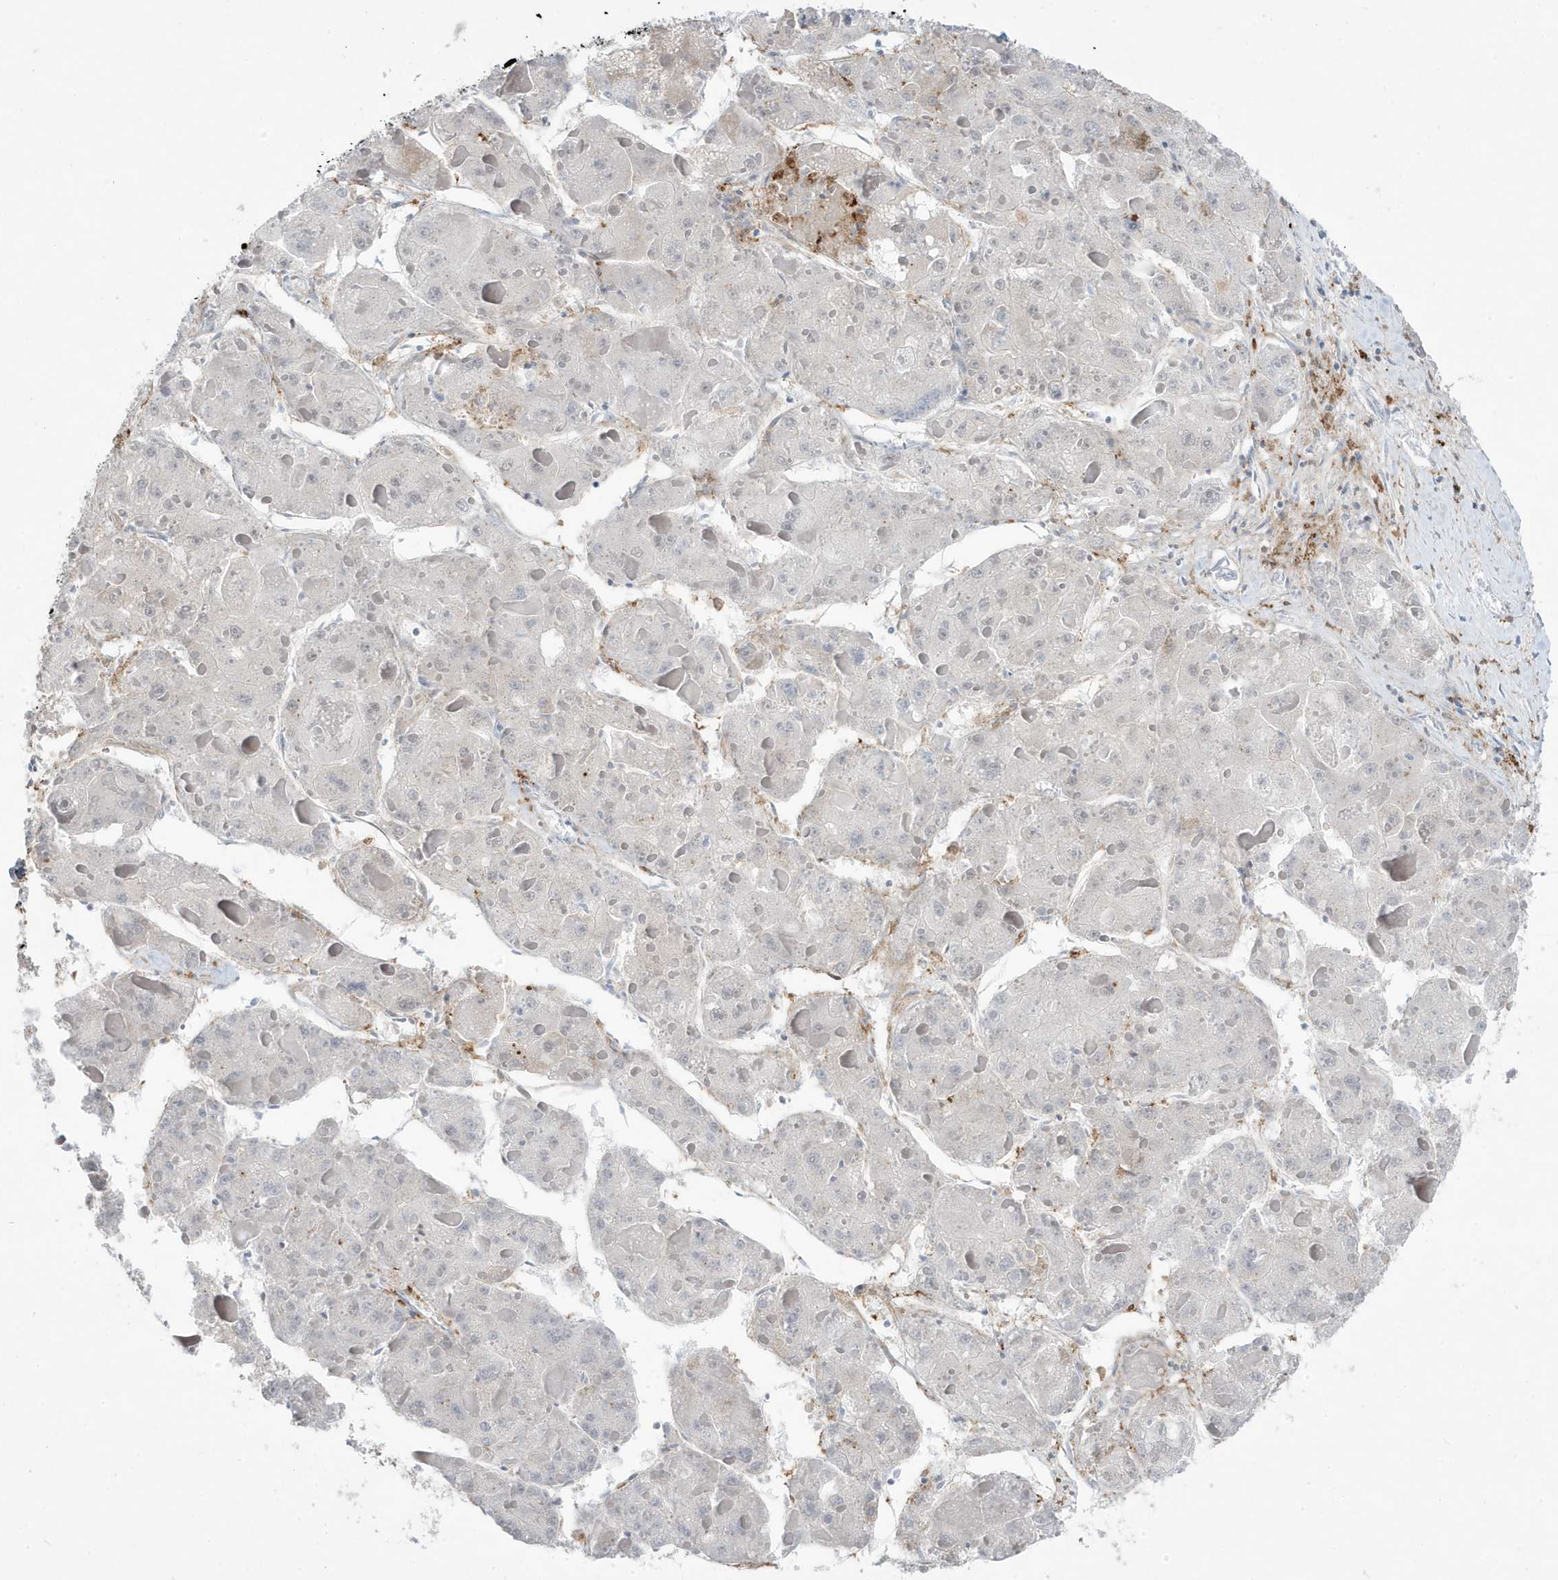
{"staining": {"intensity": "negative", "quantity": "none", "location": "none"}, "tissue": "liver cancer", "cell_type": "Tumor cells", "image_type": "cancer", "snomed": [{"axis": "morphology", "description": "Carcinoma, Hepatocellular, NOS"}, {"axis": "topography", "description": "Liver"}], "caption": "DAB (3,3'-diaminobenzidine) immunohistochemical staining of hepatocellular carcinoma (liver) demonstrates no significant staining in tumor cells.", "gene": "ADAMTSL3", "patient": {"sex": "female", "age": 73}}